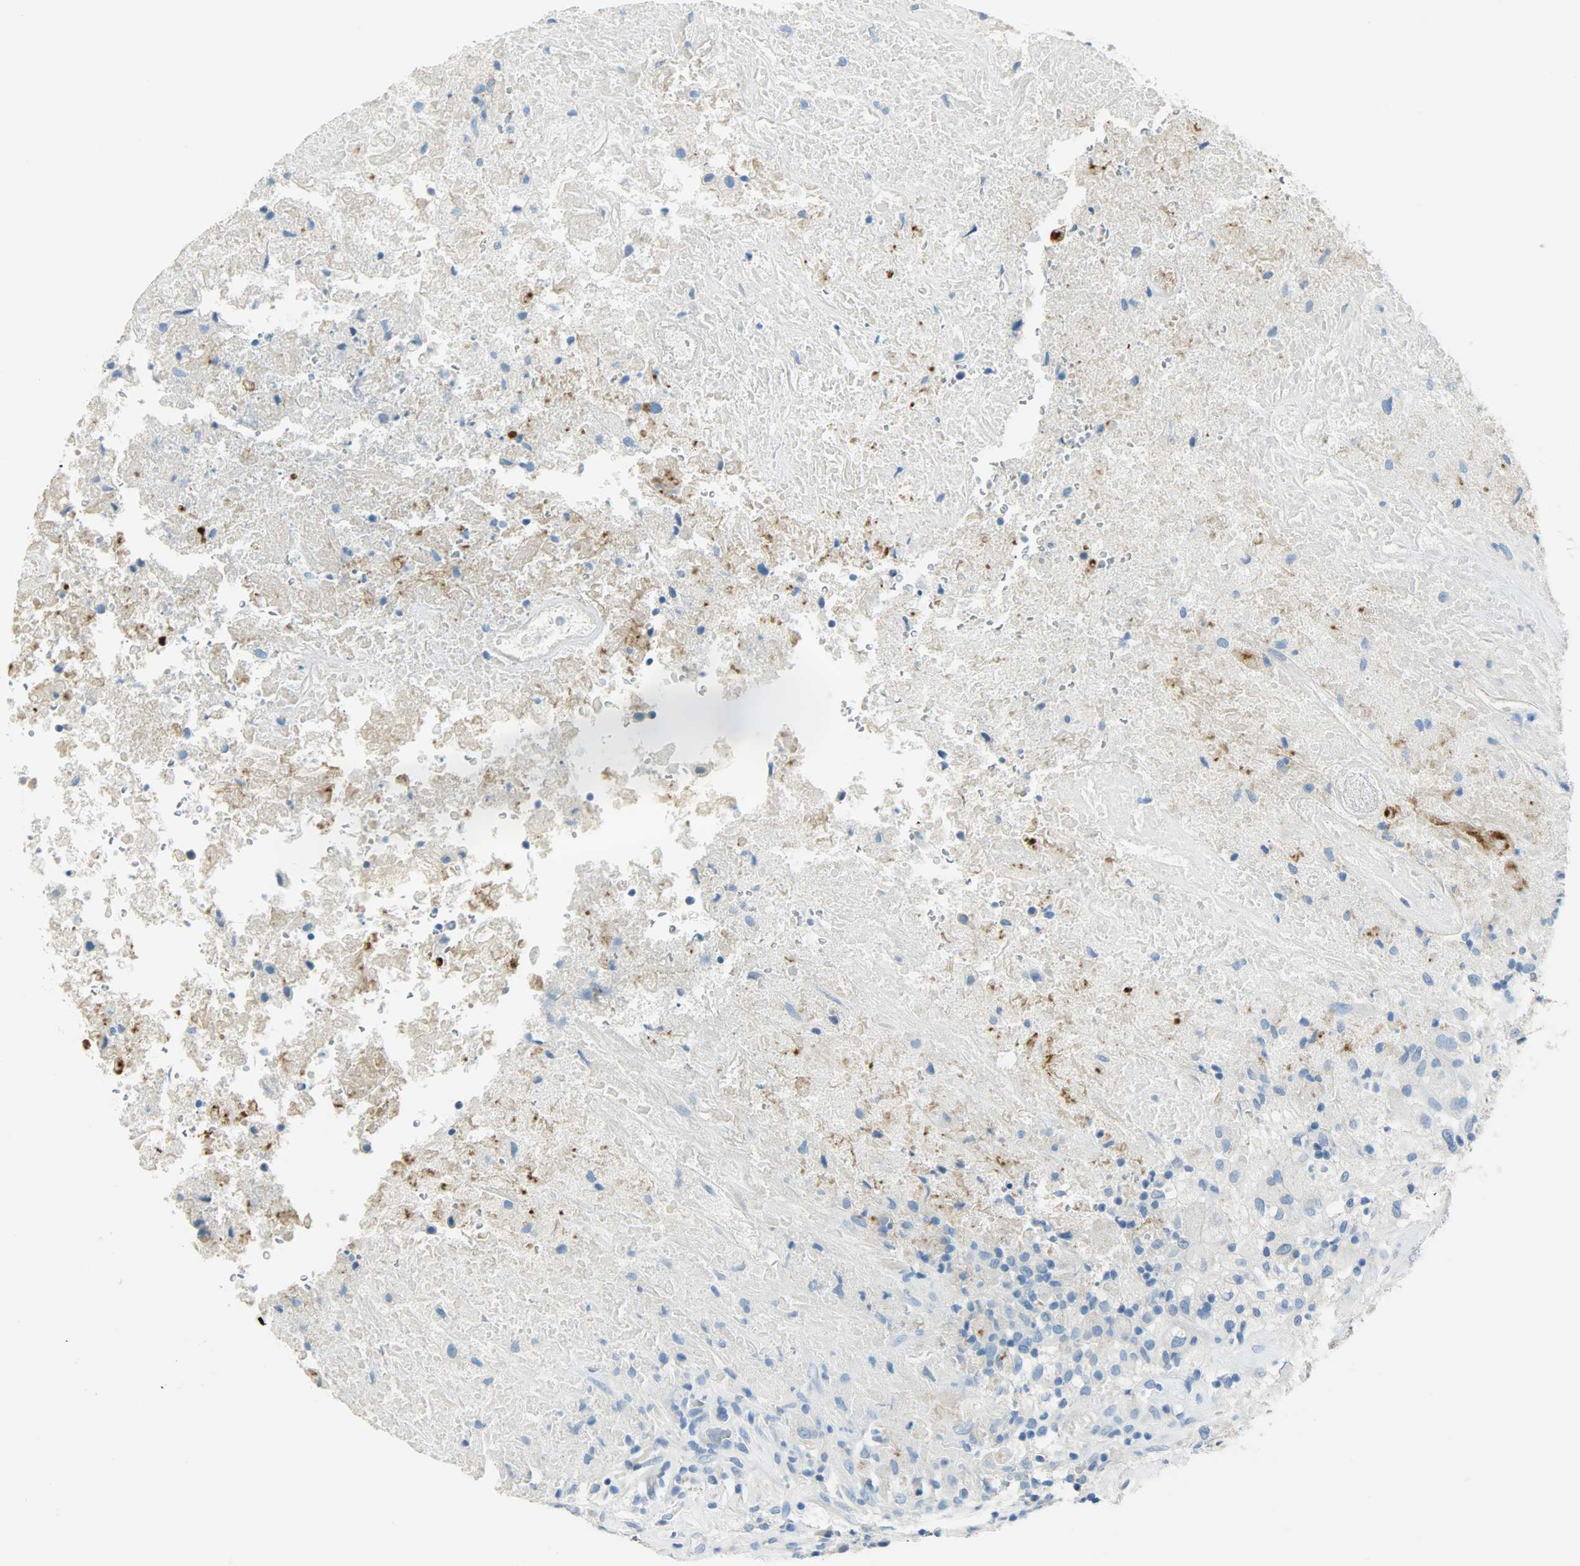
{"staining": {"intensity": "negative", "quantity": "none", "location": "none"}, "tissue": "testis cancer", "cell_type": "Tumor cells", "image_type": "cancer", "snomed": [{"axis": "morphology", "description": "Necrosis, NOS"}, {"axis": "morphology", "description": "Carcinoma, Embryonal, NOS"}, {"axis": "topography", "description": "Testis"}], "caption": "Immunohistochemistry (IHC) of testis embryonal carcinoma exhibits no expression in tumor cells.", "gene": "PROM1", "patient": {"sex": "male", "age": 19}}